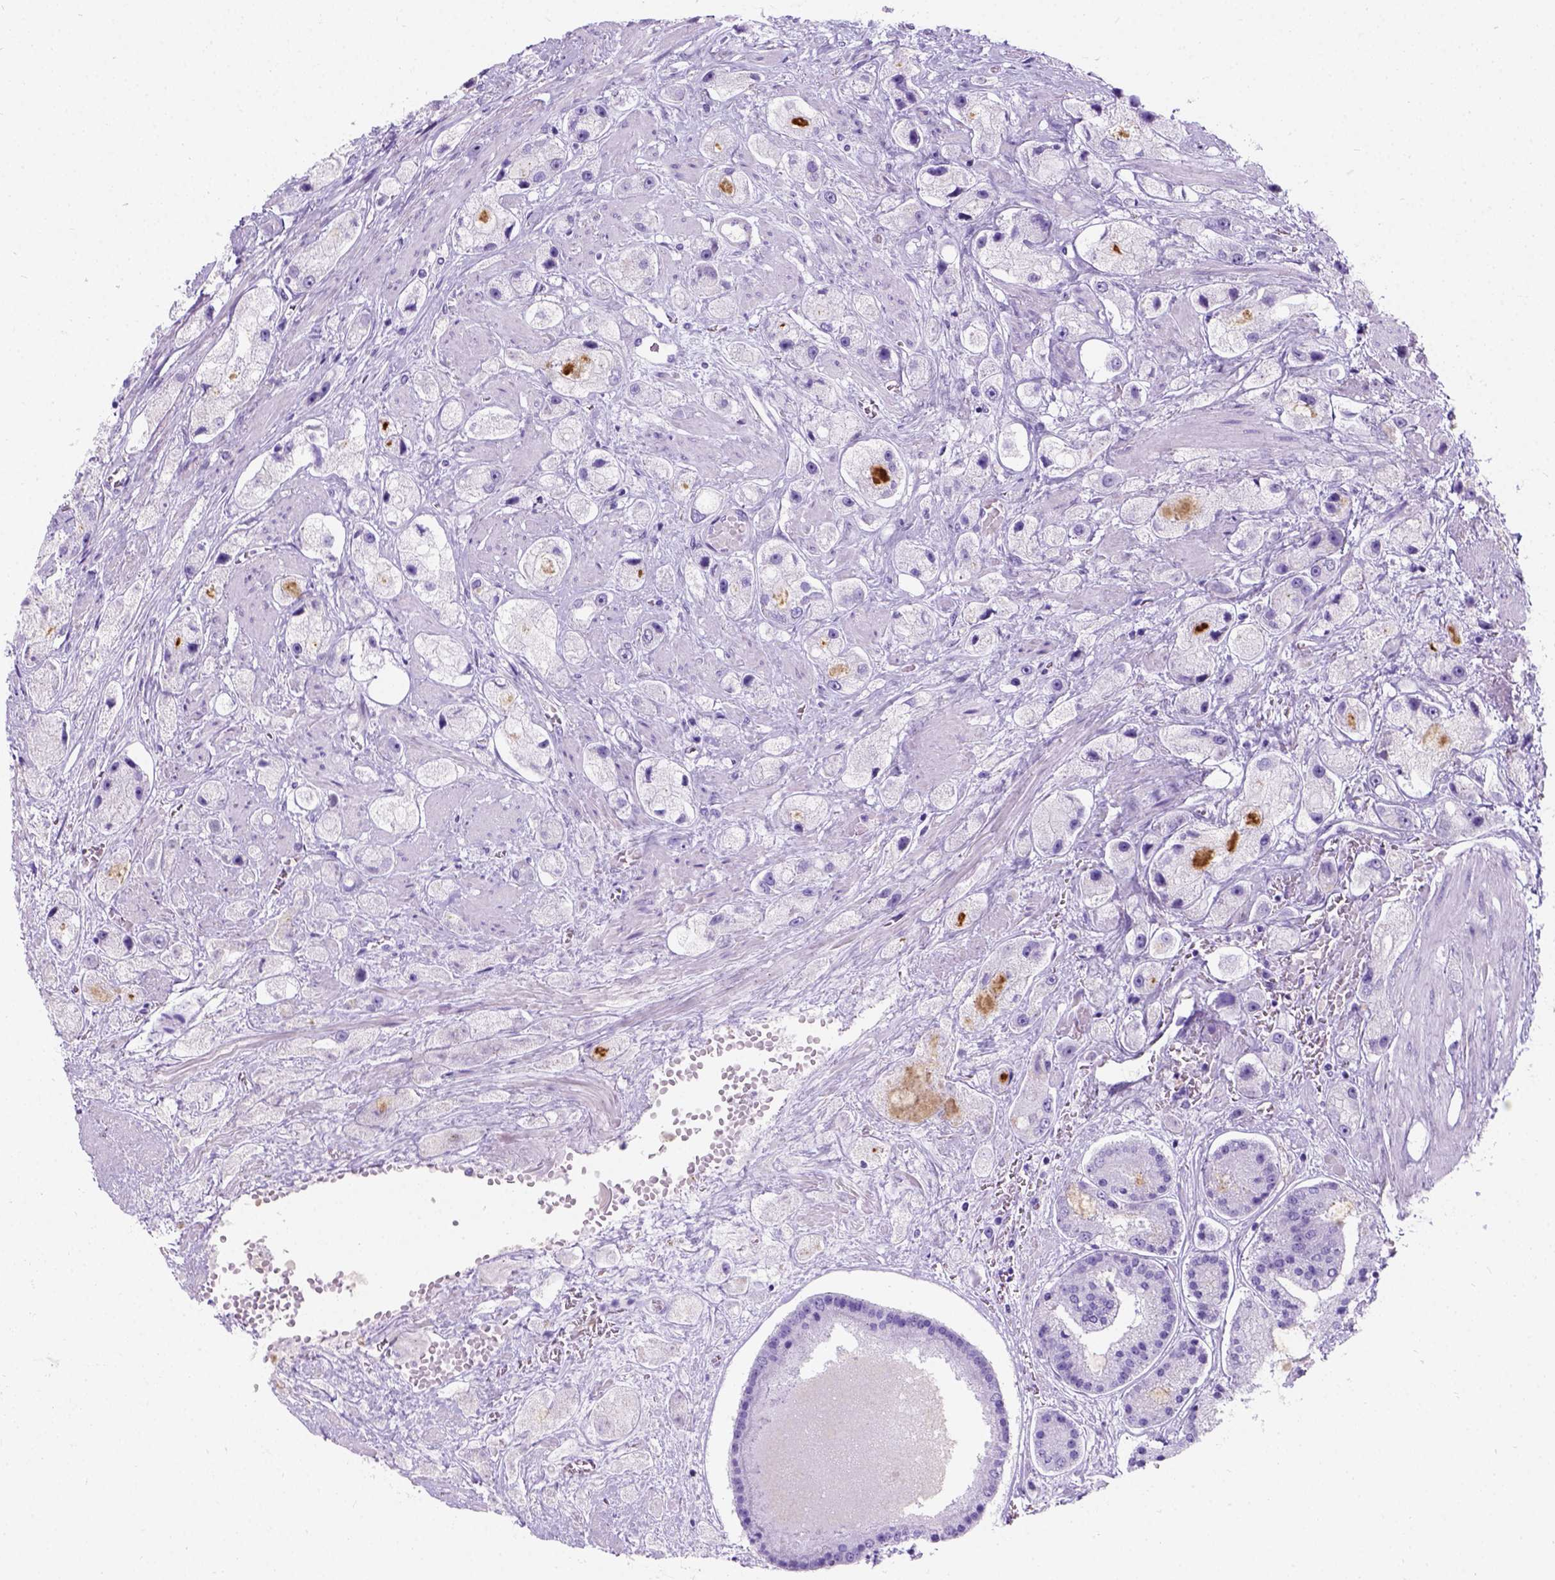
{"staining": {"intensity": "negative", "quantity": "none", "location": "none"}, "tissue": "prostate cancer", "cell_type": "Tumor cells", "image_type": "cancer", "snomed": [{"axis": "morphology", "description": "Adenocarcinoma, High grade"}, {"axis": "topography", "description": "Prostate"}], "caption": "High magnification brightfield microscopy of prostate adenocarcinoma (high-grade) stained with DAB (3,3'-diaminobenzidine) (brown) and counterstained with hematoxylin (blue): tumor cells show no significant expression. Nuclei are stained in blue.", "gene": "C7orf57", "patient": {"sex": "male", "age": 67}}